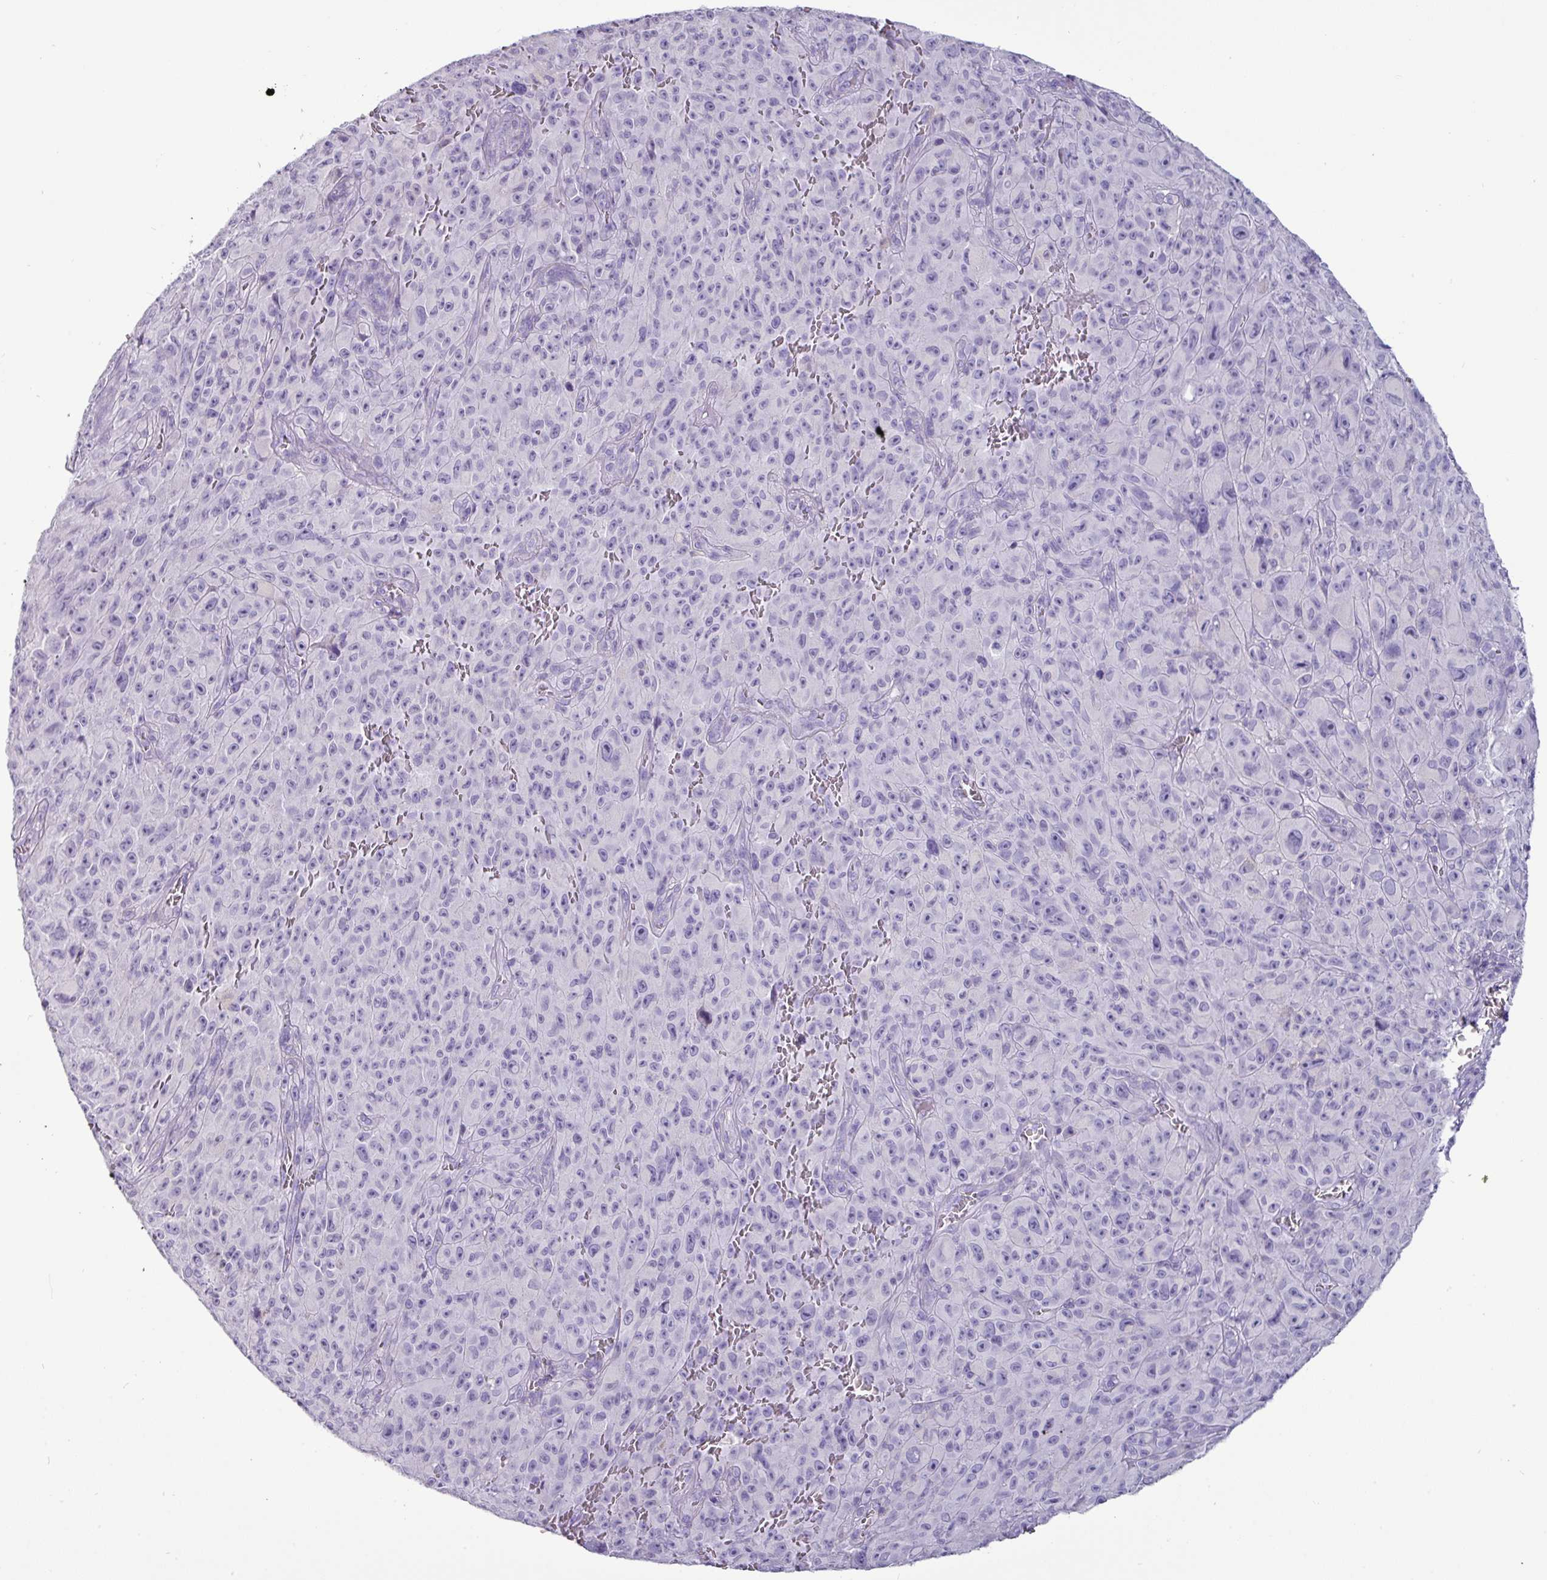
{"staining": {"intensity": "negative", "quantity": "none", "location": "none"}, "tissue": "melanoma", "cell_type": "Tumor cells", "image_type": "cancer", "snomed": [{"axis": "morphology", "description": "Malignant melanoma, NOS"}, {"axis": "topography", "description": "Skin"}], "caption": "The photomicrograph displays no significant staining in tumor cells of melanoma.", "gene": "GSTA3", "patient": {"sex": "female", "age": 82}}